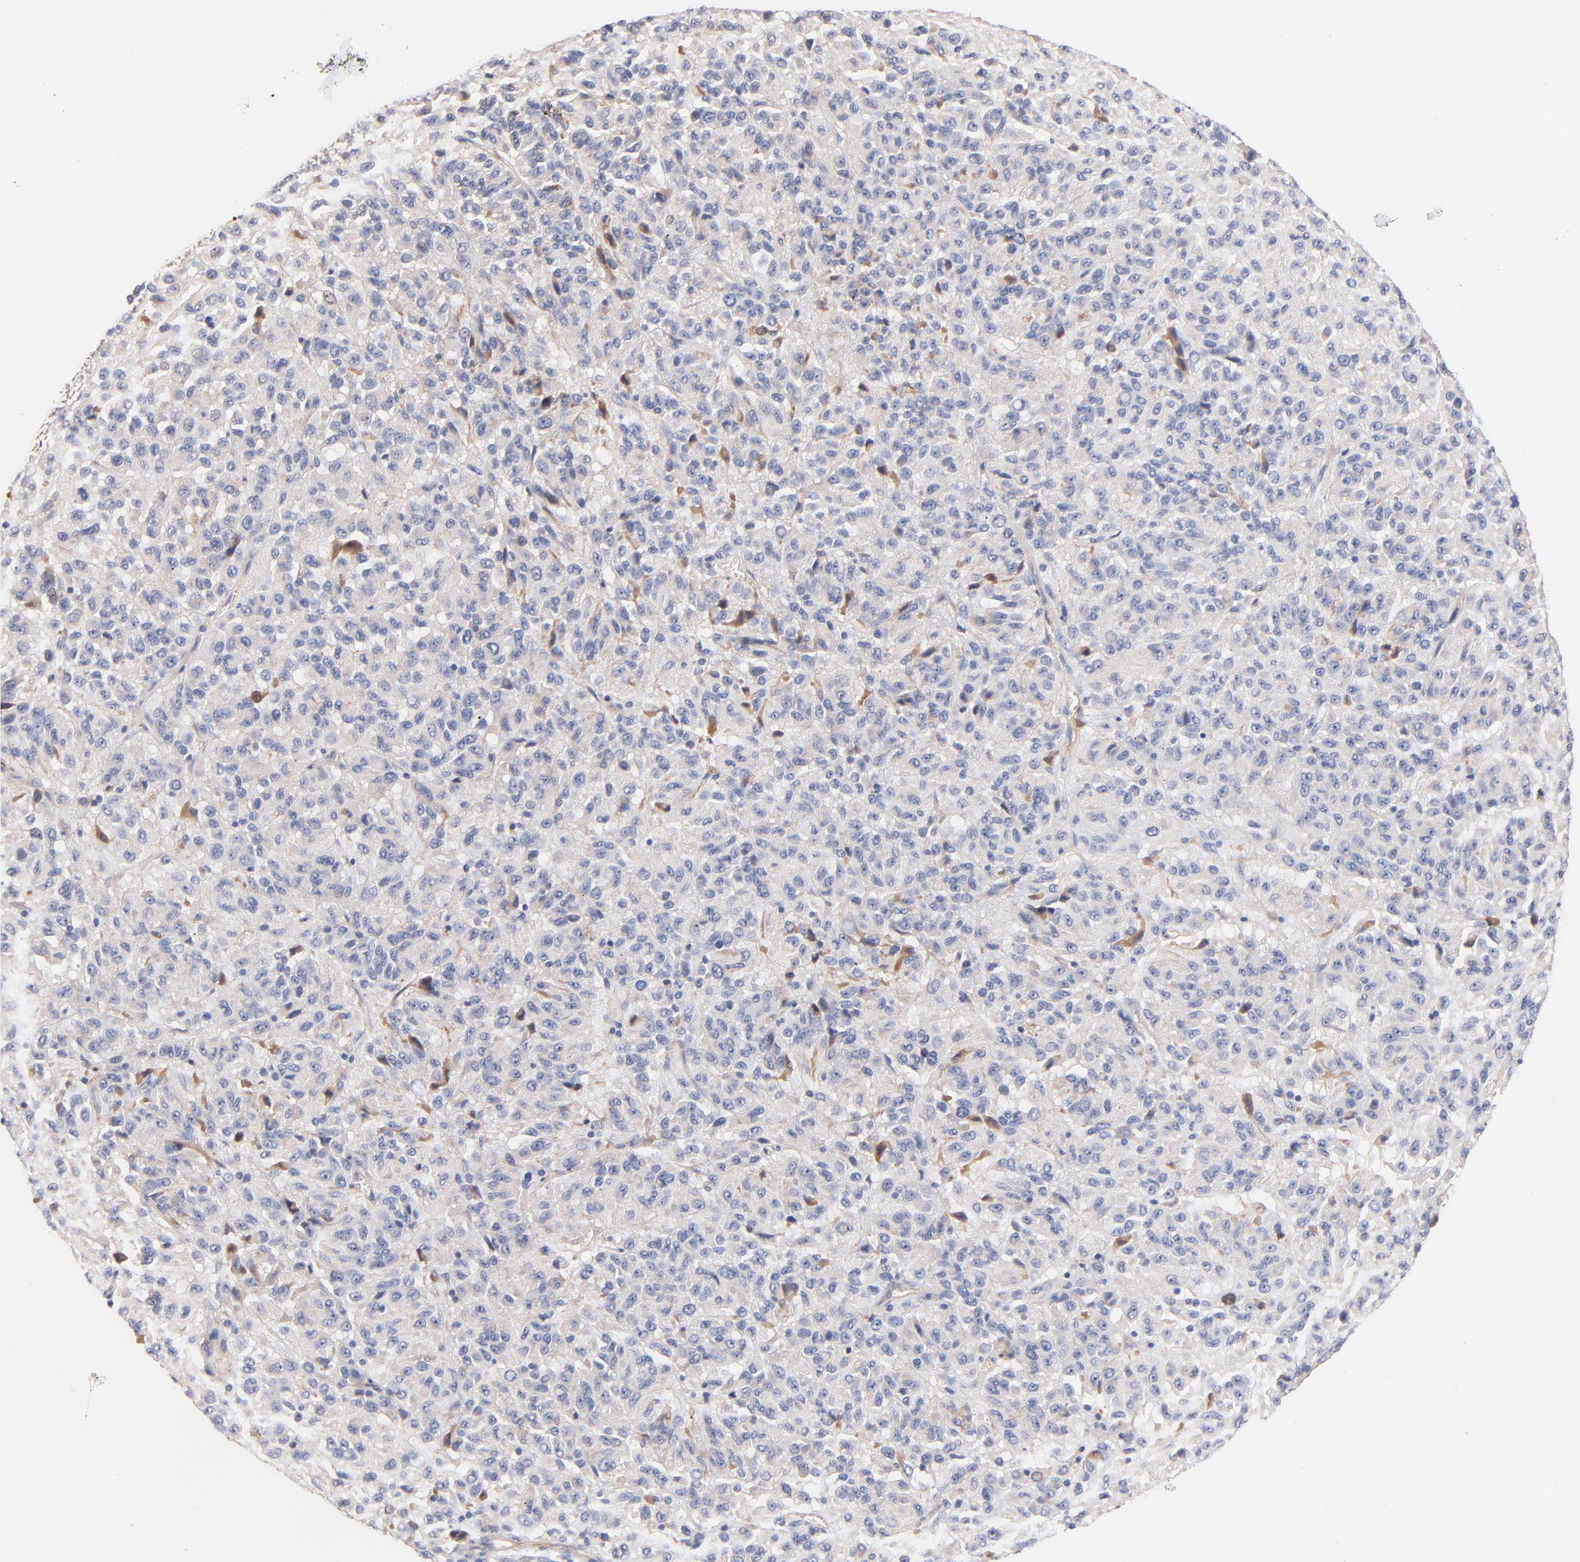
{"staining": {"intensity": "negative", "quantity": "none", "location": "none"}, "tissue": "melanoma", "cell_type": "Tumor cells", "image_type": "cancer", "snomed": [{"axis": "morphology", "description": "Malignant melanoma, Metastatic site"}, {"axis": "topography", "description": "Lung"}], "caption": "There is no significant expression in tumor cells of melanoma.", "gene": "PTK7", "patient": {"sex": "male", "age": 64}}